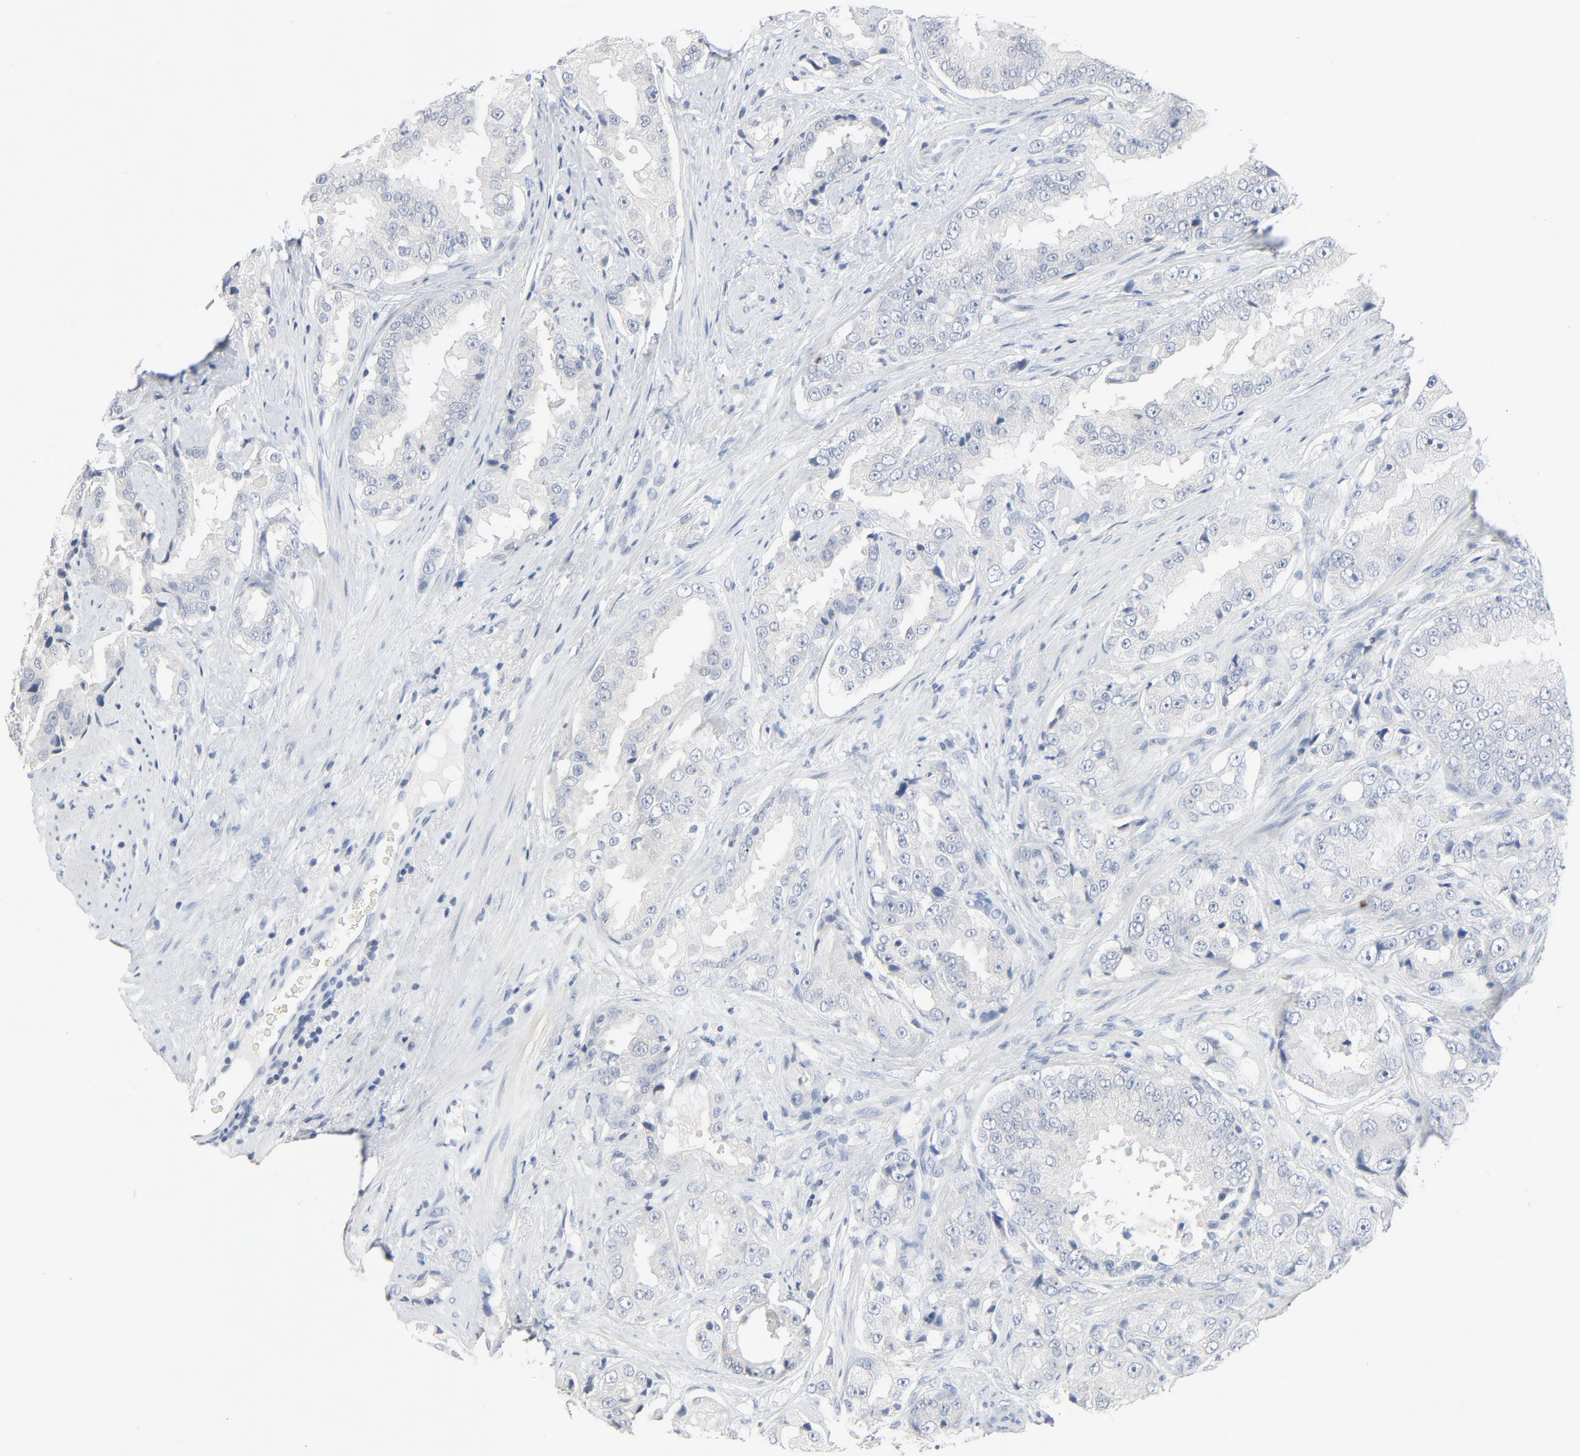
{"staining": {"intensity": "negative", "quantity": "none", "location": "none"}, "tissue": "prostate cancer", "cell_type": "Tumor cells", "image_type": "cancer", "snomed": [{"axis": "morphology", "description": "Adenocarcinoma, High grade"}, {"axis": "topography", "description": "Prostate"}], "caption": "Immunohistochemistry (IHC) histopathology image of human prostate cancer stained for a protein (brown), which reveals no expression in tumor cells. (Immunohistochemistry (IHC), brightfield microscopy, high magnification).", "gene": "ZCCHC13", "patient": {"sex": "male", "age": 73}}